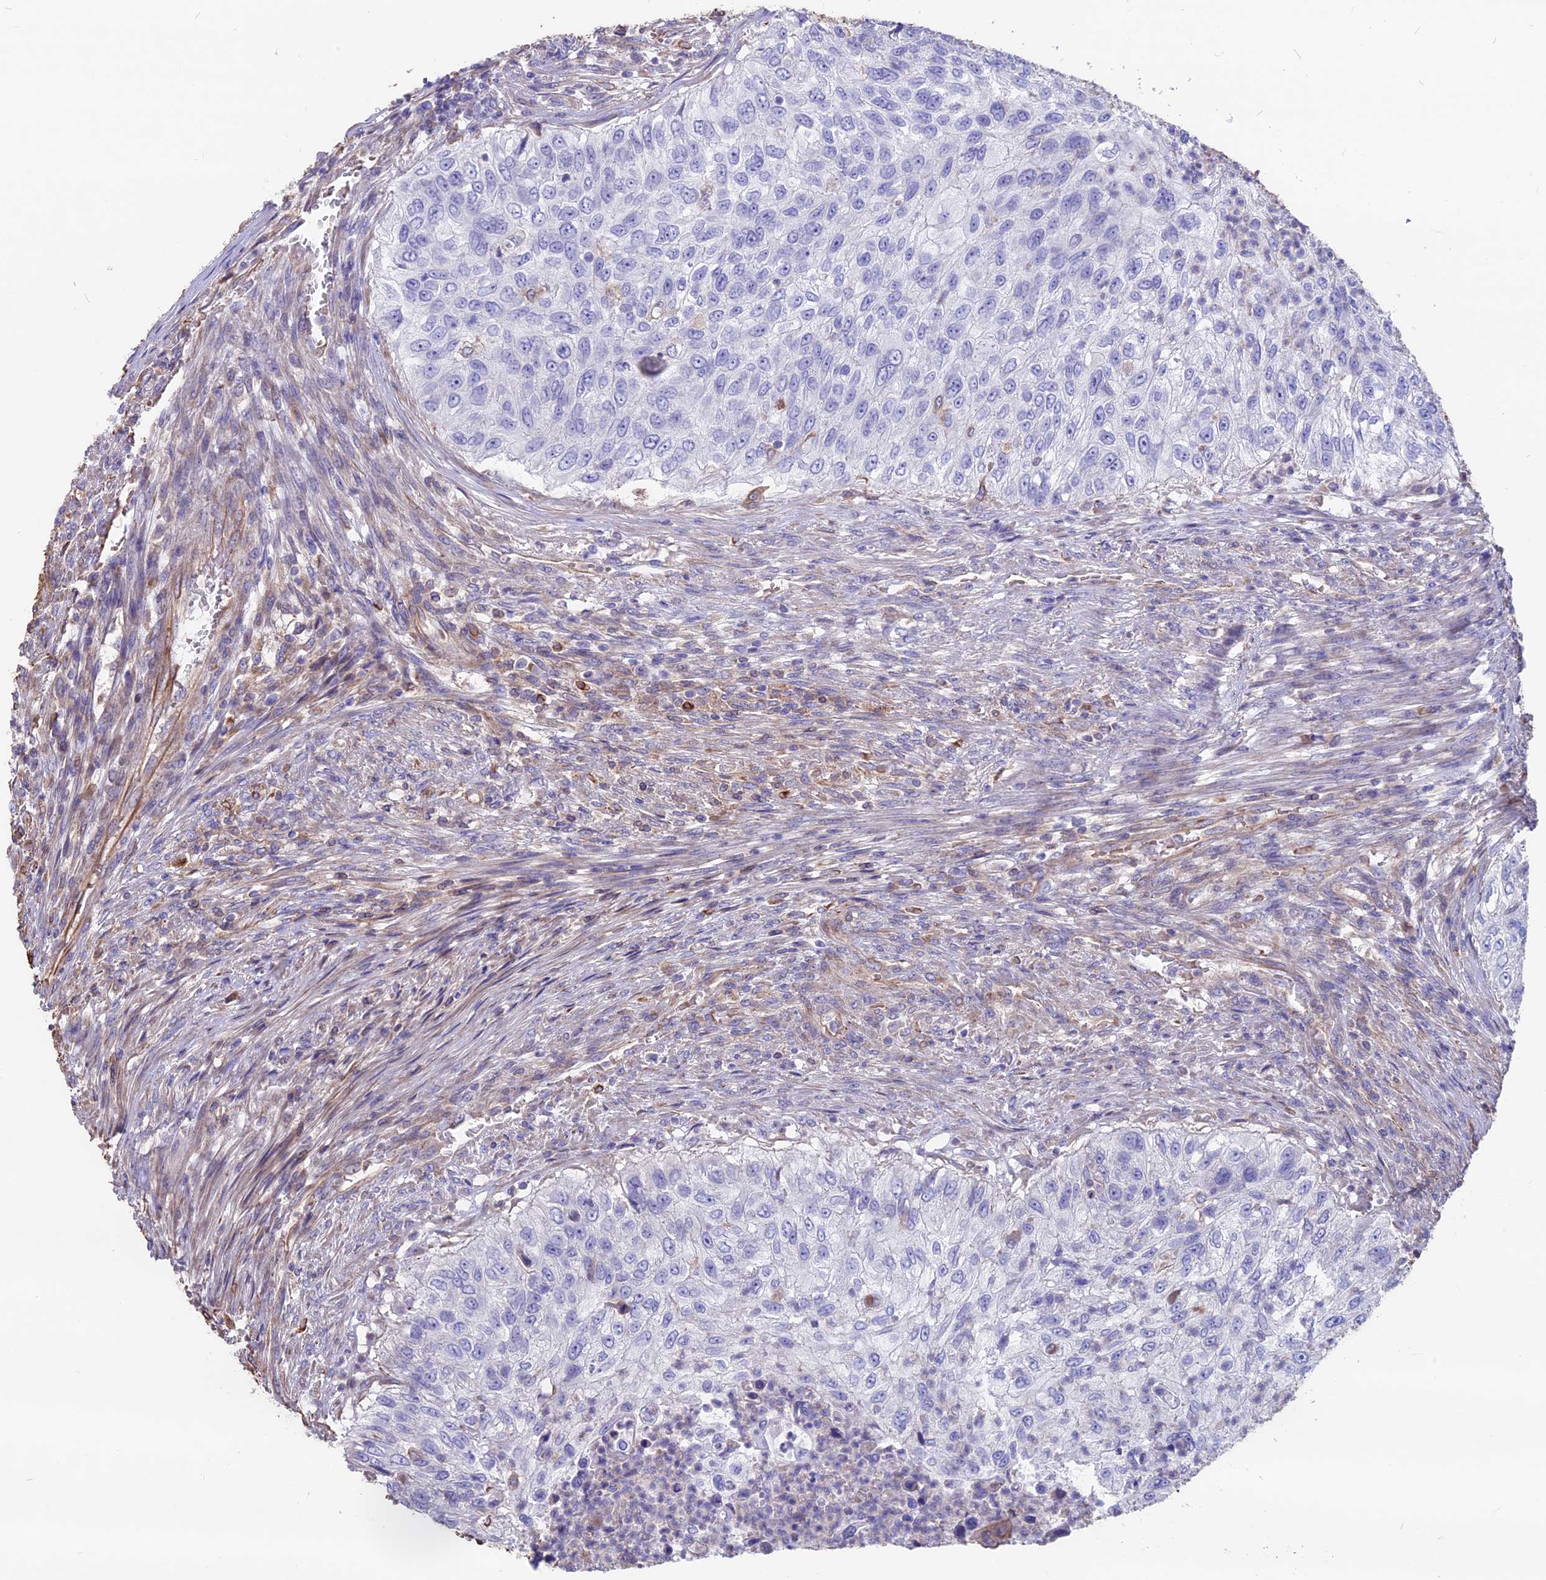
{"staining": {"intensity": "negative", "quantity": "none", "location": "none"}, "tissue": "urothelial cancer", "cell_type": "Tumor cells", "image_type": "cancer", "snomed": [{"axis": "morphology", "description": "Urothelial carcinoma, High grade"}, {"axis": "topography", "description": "Urinary bladder"}], "caption": "An immunohistochemistry micrograph of urothelial cancer is shown. There is no staining in tumor cells of urothelial cancer.", "gene": "SEH1L", "patient": {"sex": "female", "age": 60}}